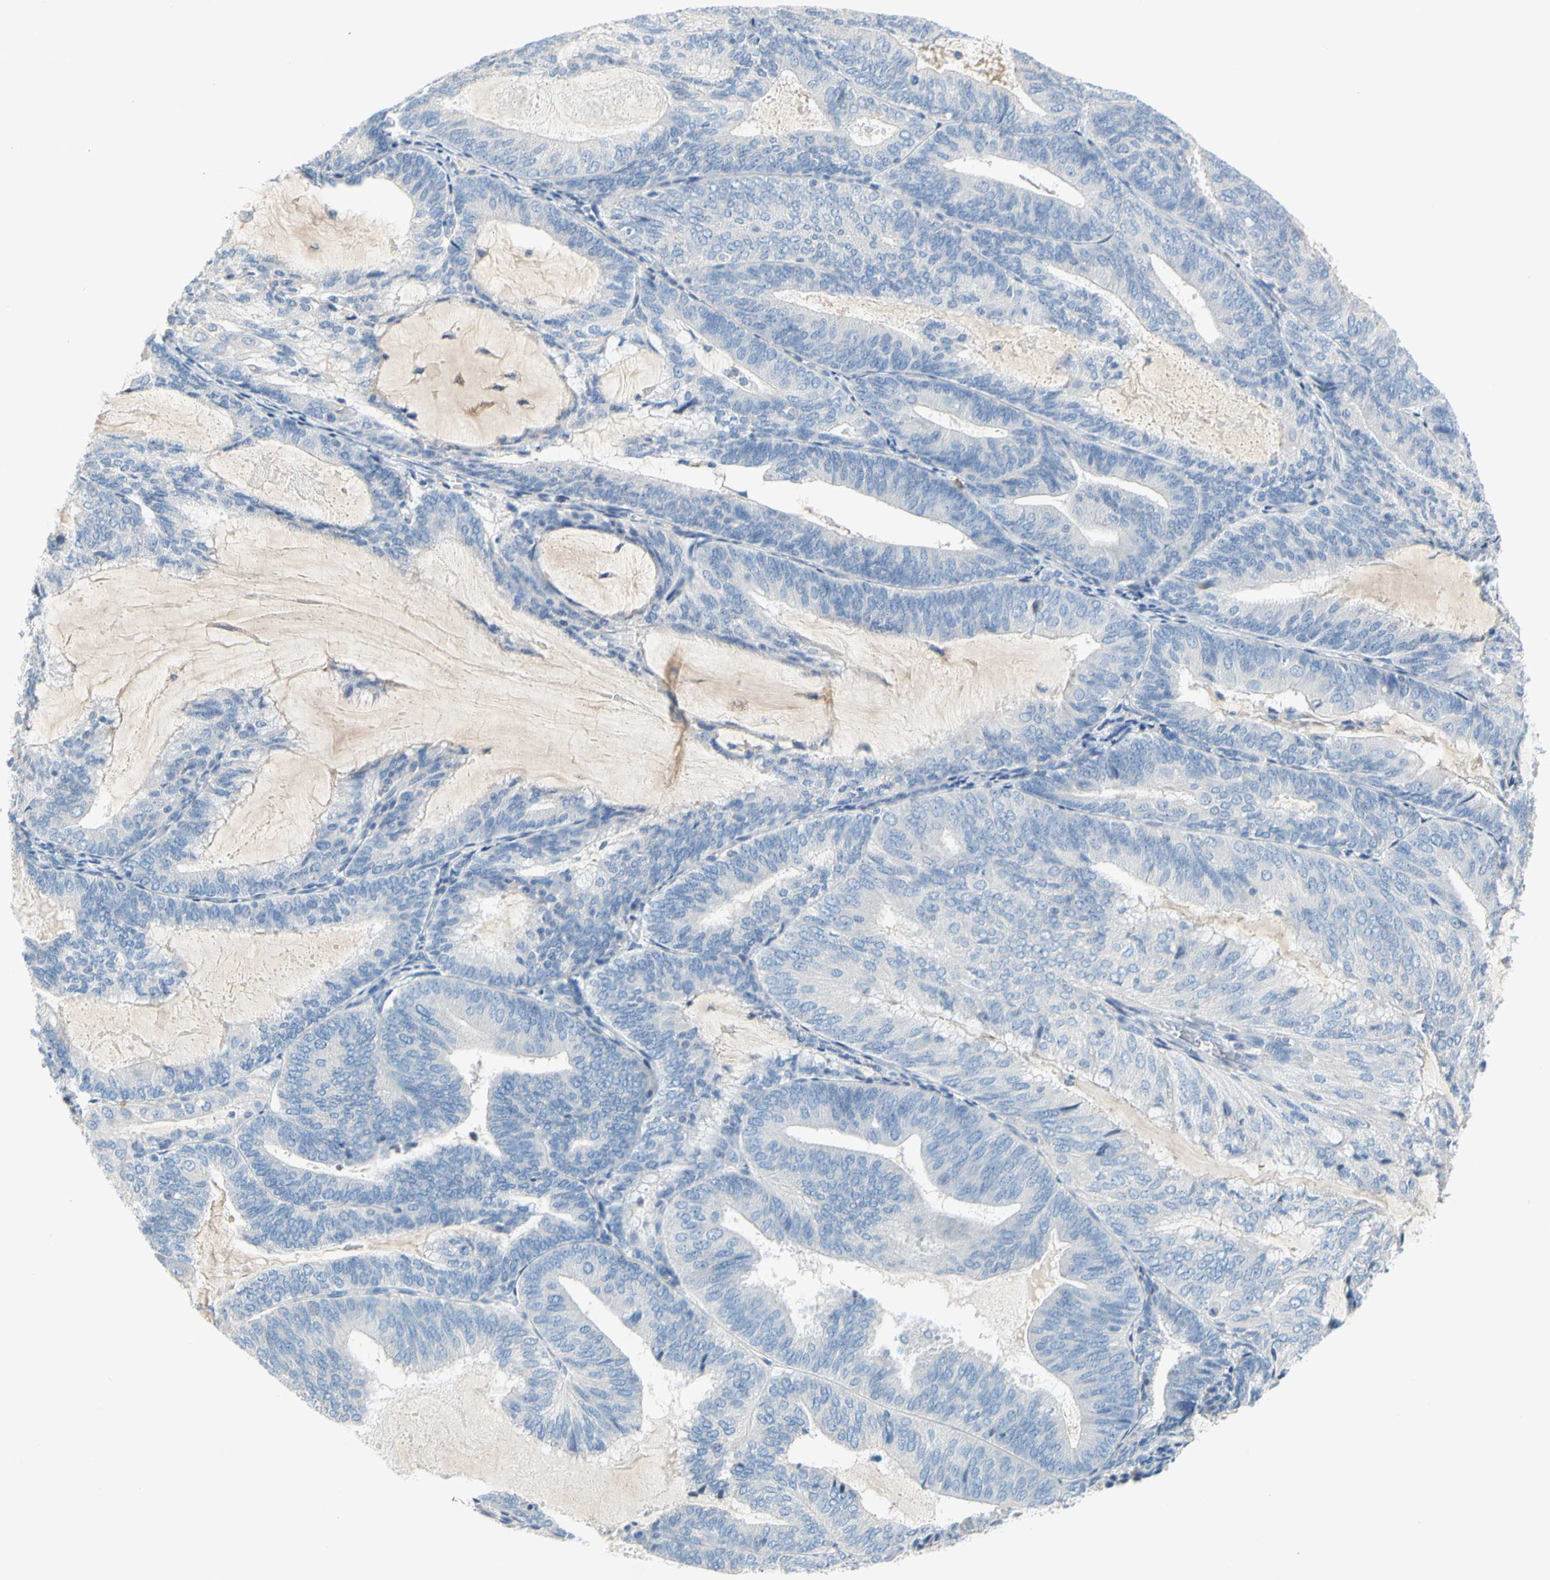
{"staining": {"intensity": "negative", "quantity": "none", "location": "none"}, "tissue": "endometrial cancer", "cell_type": "Tumor cells", "image_type": "cancer", "snomed": [{"axis": "morphology", "description": "Adenocarcinoma, NOS"}, {"axis": "topography", "description": "Endometrium"}], "caption": "High magnification brightfield microscopy of adenocarcinoma (endometrial) stained with DAB (brown) and counterstained with hematoxylin (blue): tumor cells show no significant staining.", "gene": "CCM2L", "patient": {"sex": "female", "age": 81}}